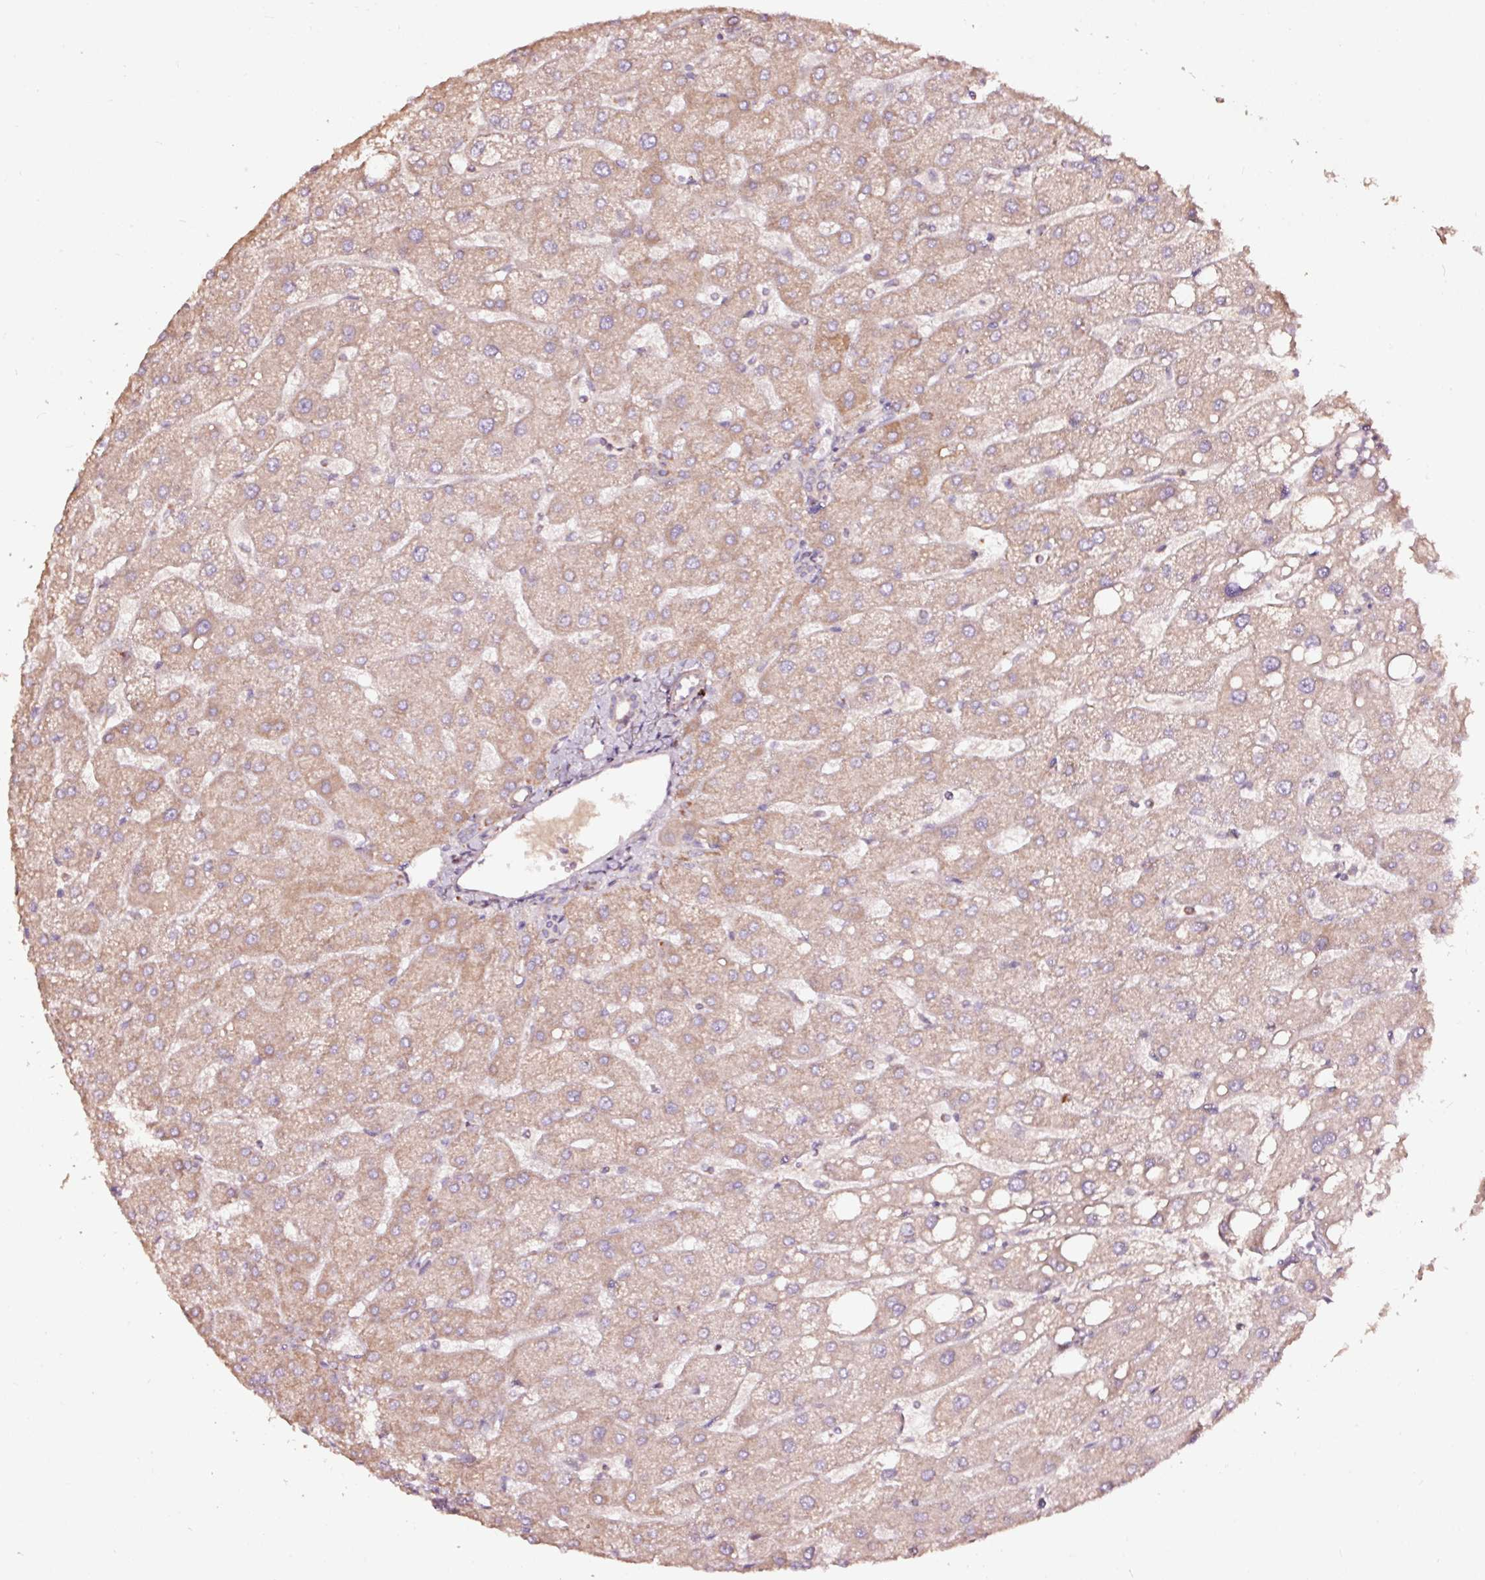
{"staining": {"intensity": "weak", "quantity": "25%-75%", "location": "cytoplasmic/membranous"}, "tissue": "liver", "cell_type": "Cholangiocytes", "image_type": "normal", "snomed": [{"axis": "morphology", "description": "Normal tissue, NOS"}, {"axis": "topography", "description": "Liver"}], "caption": "IHC of normal human liver displays low levels of weak cytoplasmic/membranous positivity in about 25%-75% of cholangiocytes.", "gene": "TPM1", "patient": {"sex": "male", "age": 67}}